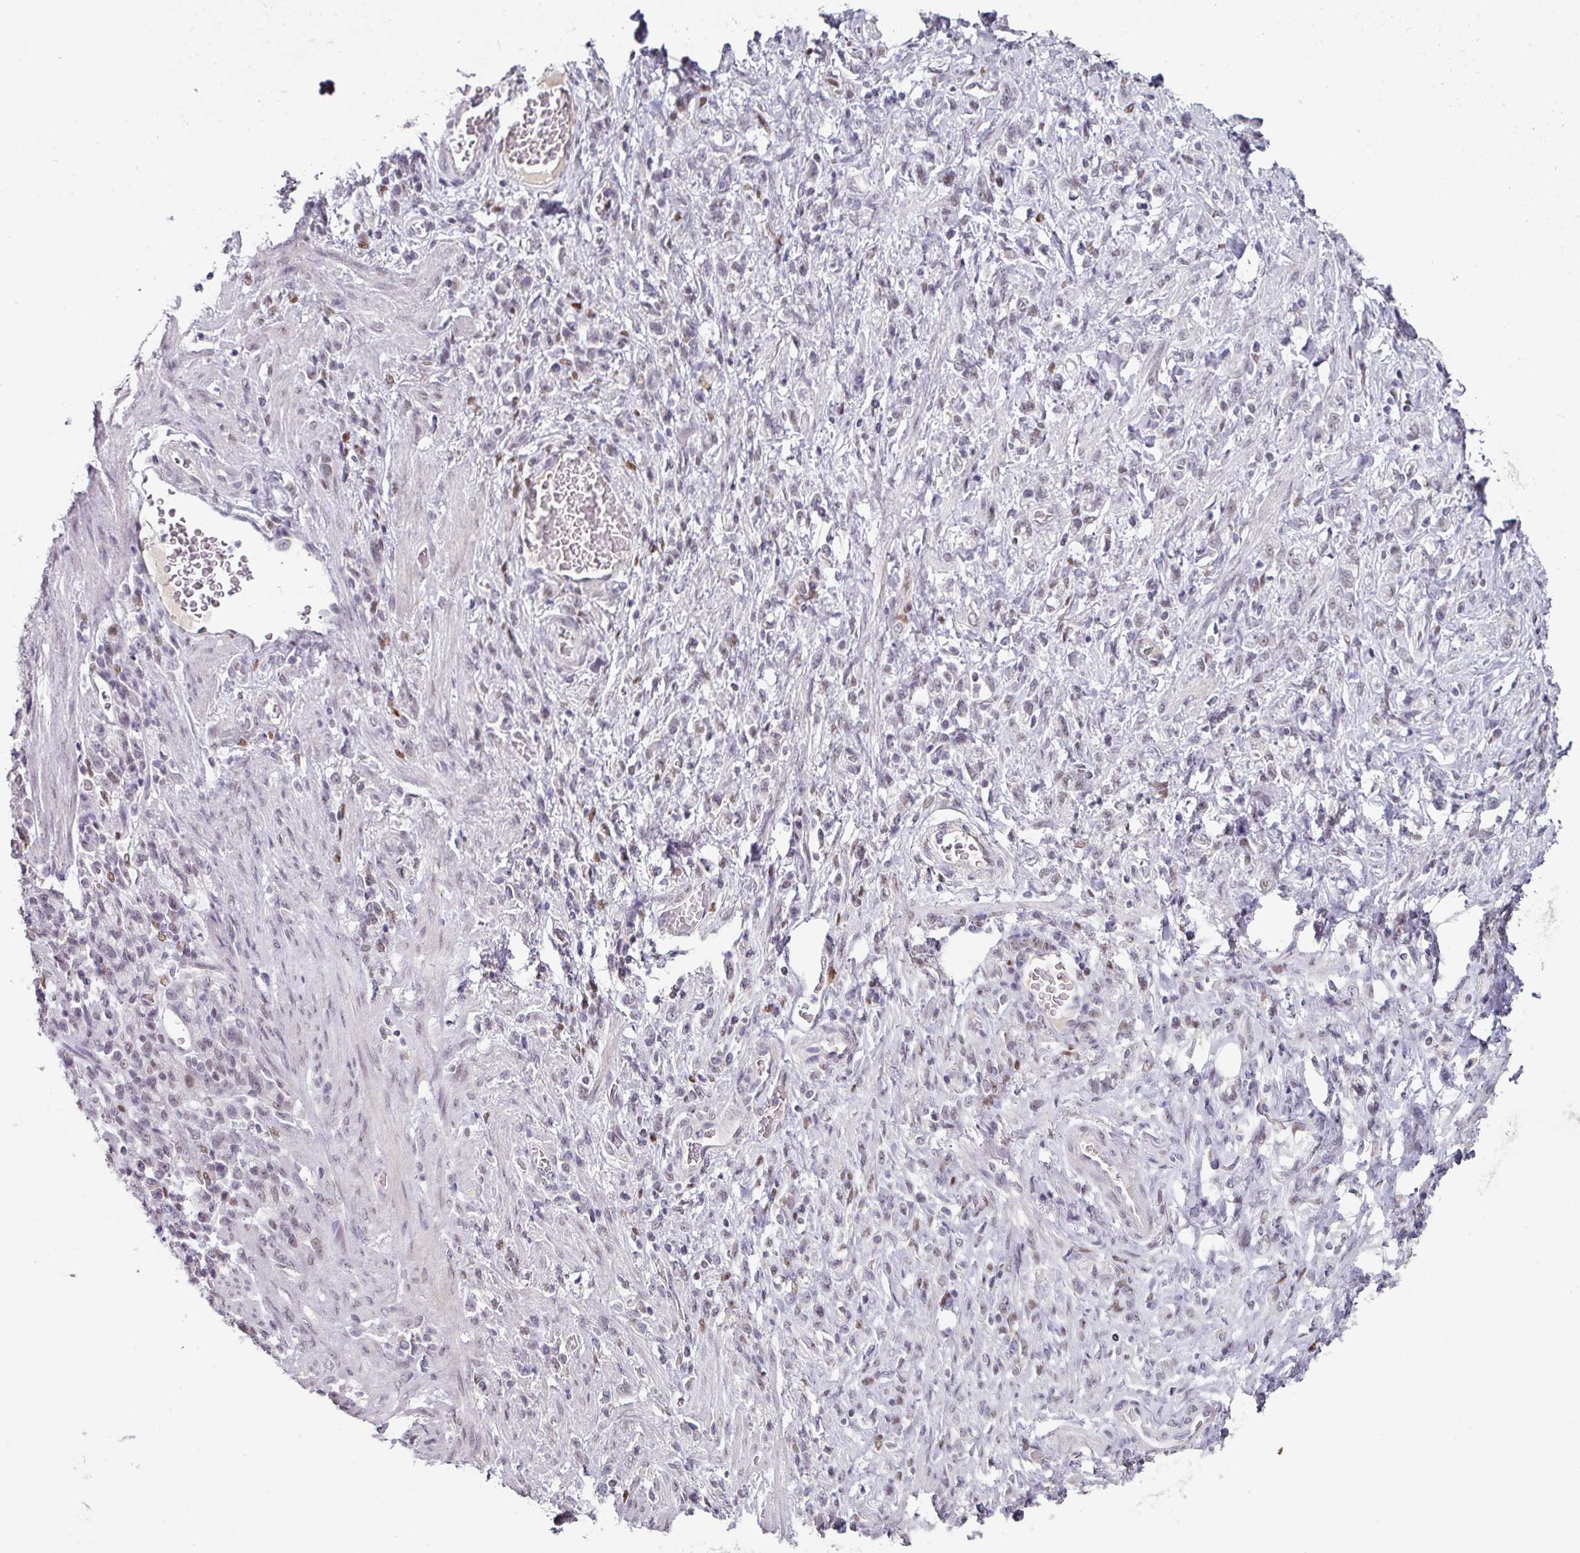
{"staining": {"intensity": "weak", "quantity": "<25%", "location": "nuclear"}, "tissue": "stomach cancer", "cell_type": "Tumor cells", "image_type": "cancer", "snomed": [{"axis": "morphology", "description": "Adenocarcinoma, NOS"}, {"axis": "topography", "description": "Stomach"}], "caption": "A high-resolution photomicrograph shows immunohistochemistry staining of stomach cancer (adenocarcinoma), which exhibits no significant positivity in tumor cells.", "gene": "ELK1", "patient": {"sex": "male", "age": 77}}